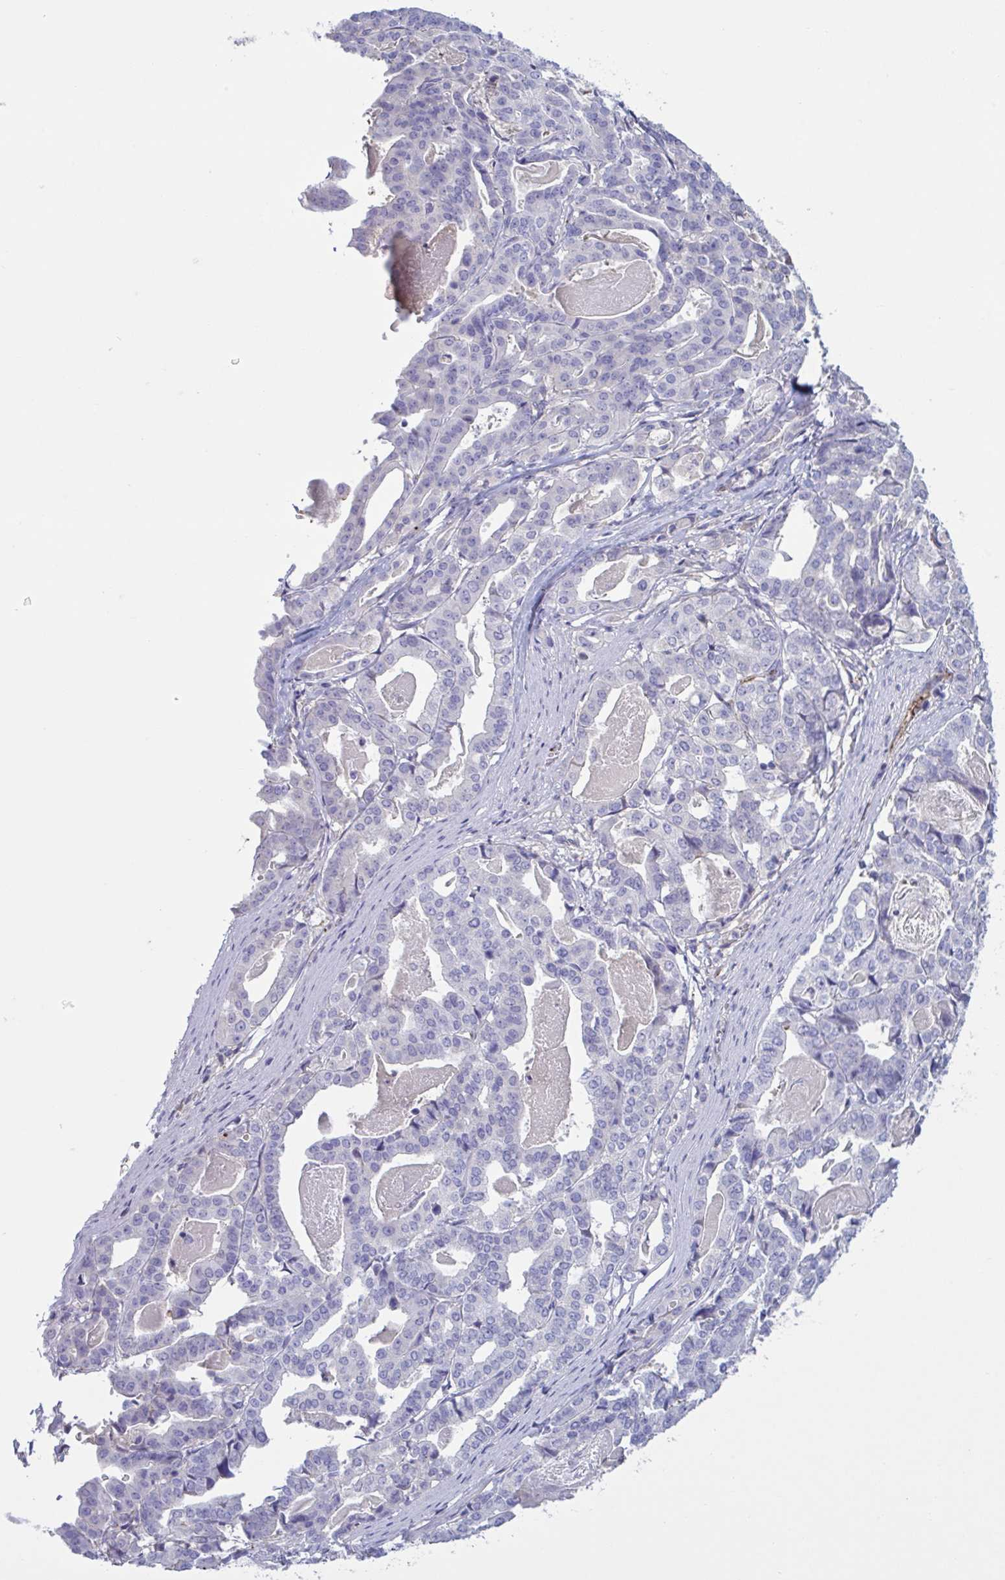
{"staining": {"intensity": "negative", "quantity": "none", "location": "none"}, "tissue": "stomach cancer", "cell_type": "Tumor cells", "image_type": "cancer", "snomed": [{"axis": "morphology", "description": "Adenocarcinoma, NOS"}, {"axis": "topography", "description": "Stomach"}], "caption": "Adenocarcinoma (stomach) was stained to show a protein in brown. There is no significant staining in tumor cells.", "gene": "IL1R1", "patient": {"sex": "male", "age": 48}}